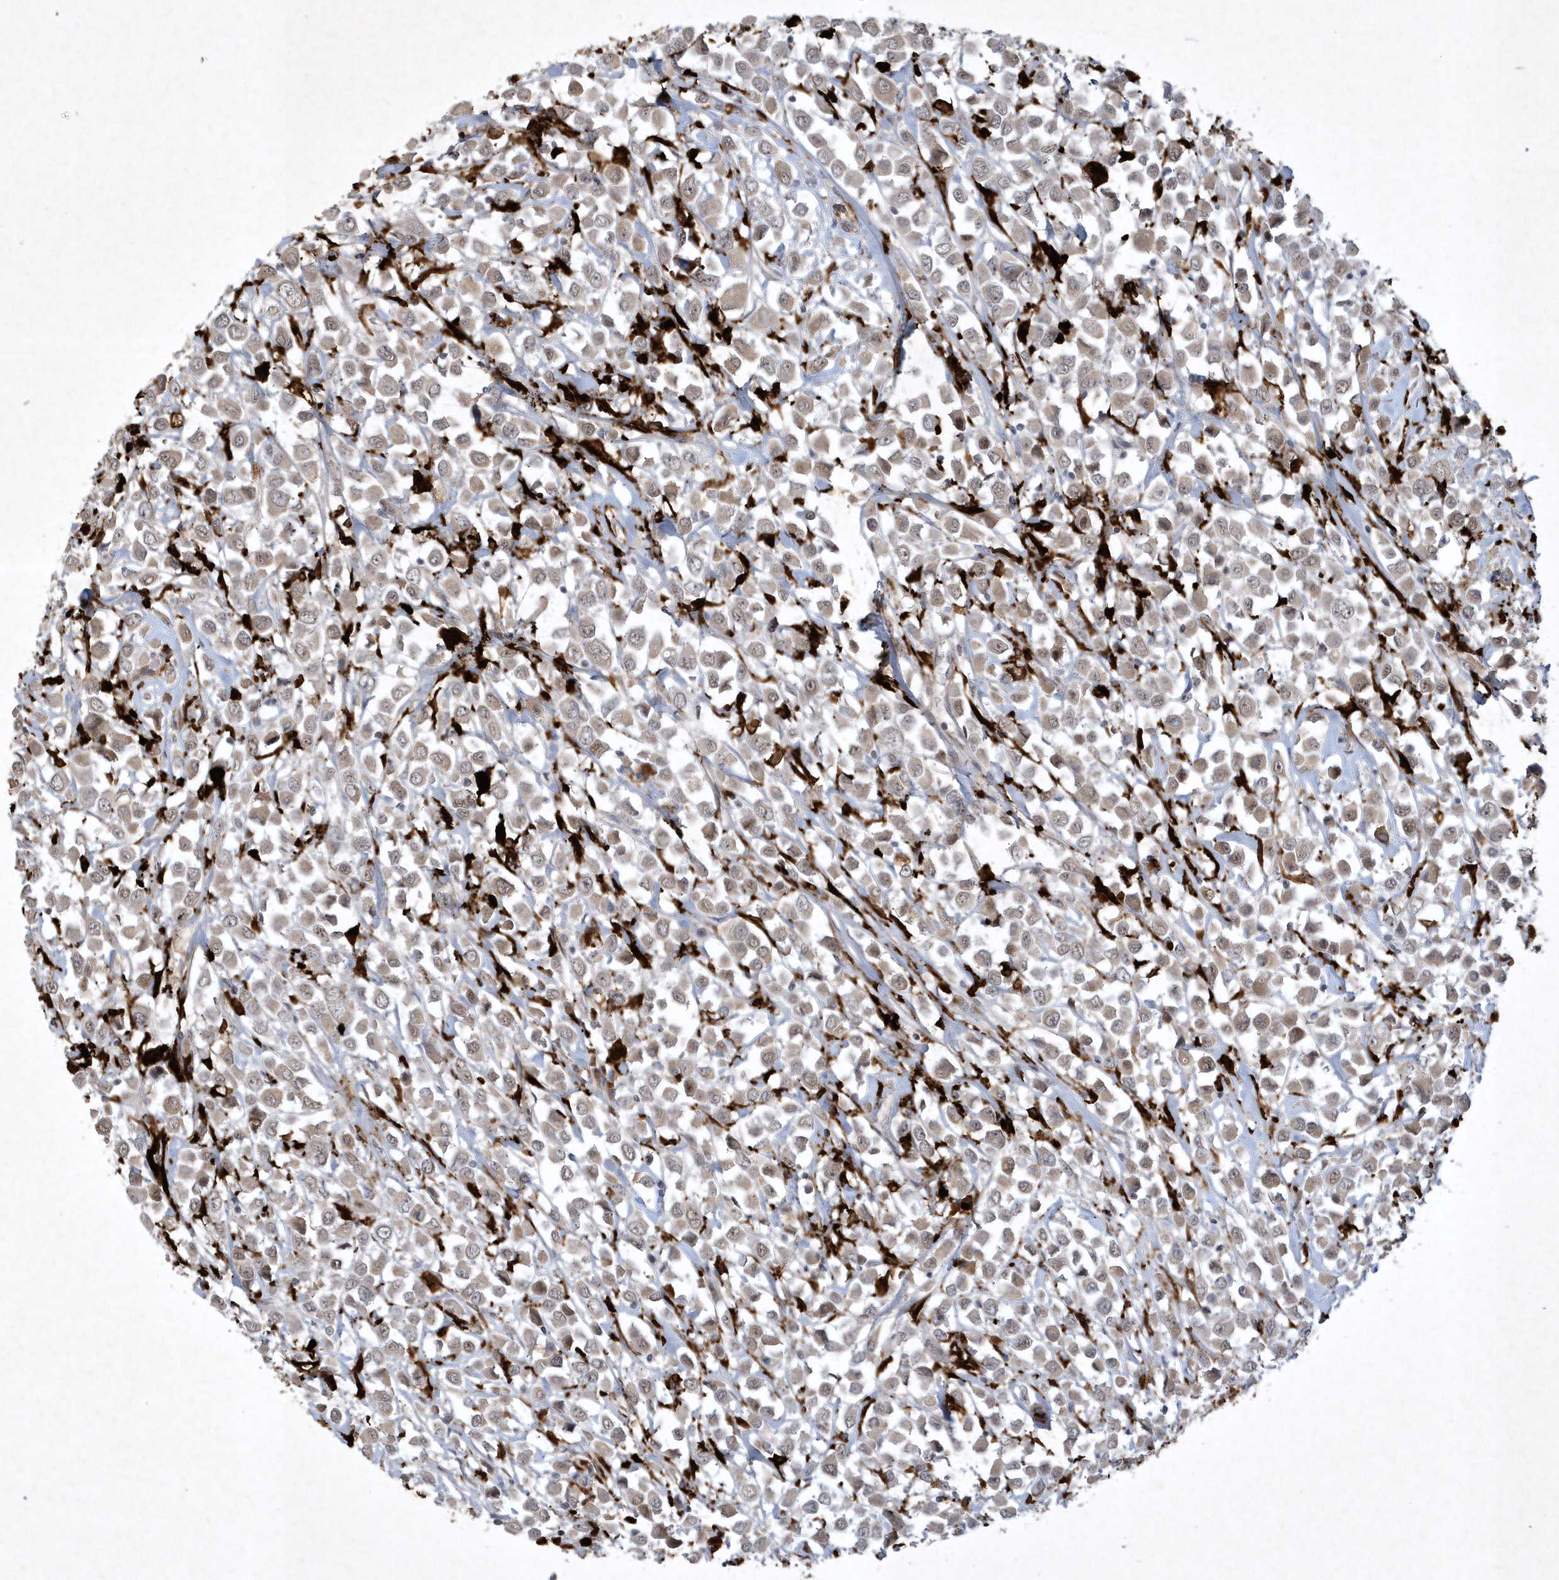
{"staining": {"intensity": "weak", "quantity": "25%-75%", "location": "cytoplasmic/membranous"}, "tissue": "breast cancer", "cell_type": "Tumor cells", "image_type": "cancer", "snomed": [{"axis": "morphology", "description": "Duct carcinoma"}, {"axis": "topography", "description": "Breast"}], "caption": "IHC (DAB (3,3'-diaminobenzidine)) staining of breast cancer (intraductal carcinoma) exhibits weak cytoplasmic/membranous protein staining in about 25%-75% of tumor cells. (IHC, brightfield microscopy, high magnification).", "gene": "THG1L", "patient": {"sex": "female", "age": 61}}